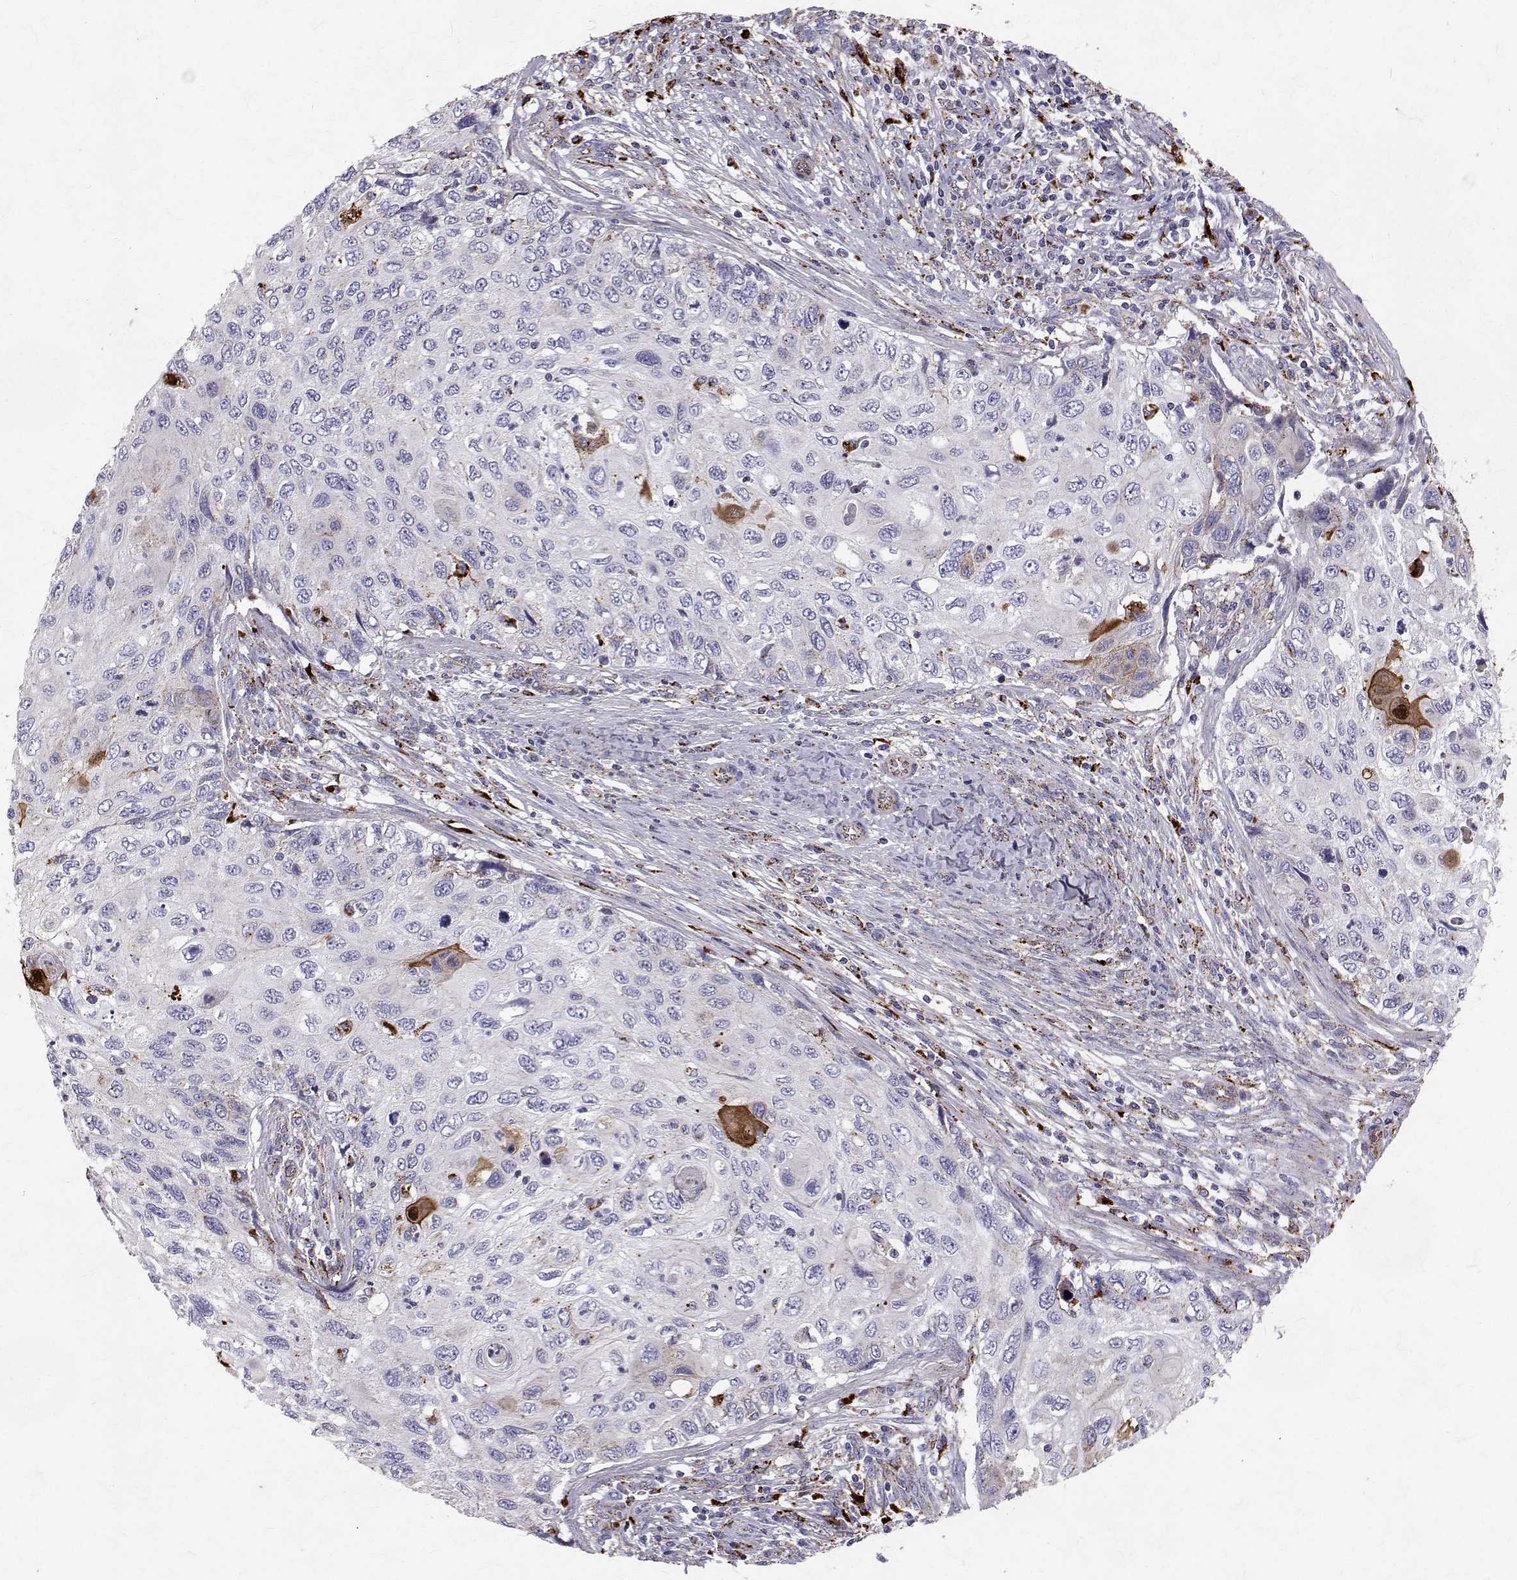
{"staining": {"intensity": "strong", "quantity": "<25%", "location": "cytoplasmic/membranous,nuclear"}, "tissue": "cervical cancer", "cell_type": "Tumor cells", "image_type": "cancer", "snomed": [{"axis": "morphology", "description": "Squamous cell carcinoma, NOS"}, {"axis": "topography", "description": "Cervix"}], "caption": "This micrograph exhibits squamous cell carcinoma (cervical) stained with immunohistochemistry (IHC) to label a protein in brown. The cytoplasmic/membranous and nuclear of tumor cells show strong positivity for the protein. Nuclei are counter-stained blue.", "gene": "TPP1", "patient": {"sex": "female", "age": 70}}